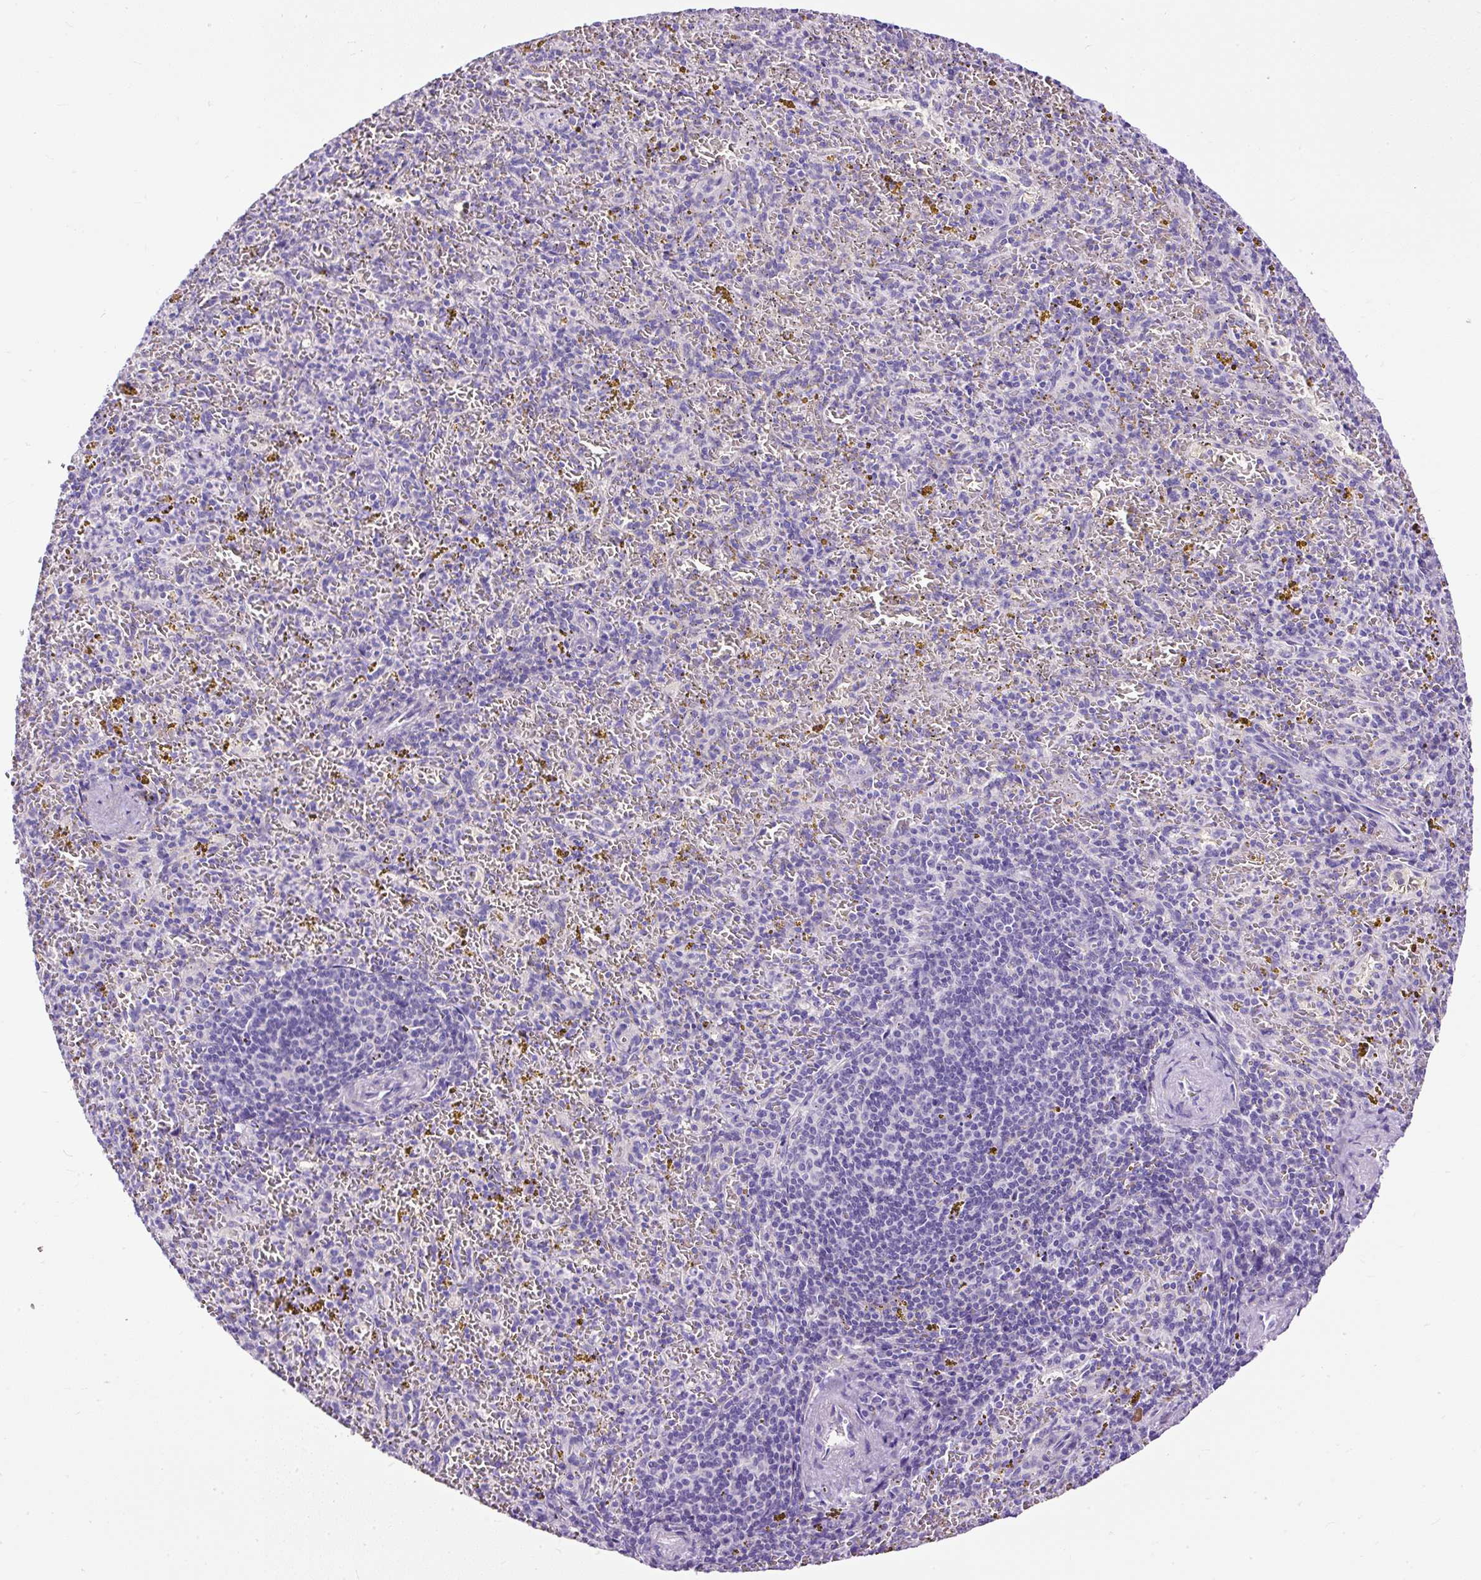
{"staining": {"intensity": "negative", "quantity": "none", "location": "none"}, "tissue": "spleen", "cell_type": "Cells in red pulp", "image_type": "normal", "snomed": [{"axis": "morphology", "description": "Normal tissue, NOS"}, {"axis": "topography", "description": "Spleen"}], "caption": "DAB (3,3'-diaminobenzidine) immunohistochemical staining of unremarkable human spleen exhibits no significant positivity in cells in red pulp.", "gene": "STOX2", "patient": {"sex": "male", "age": 57}}